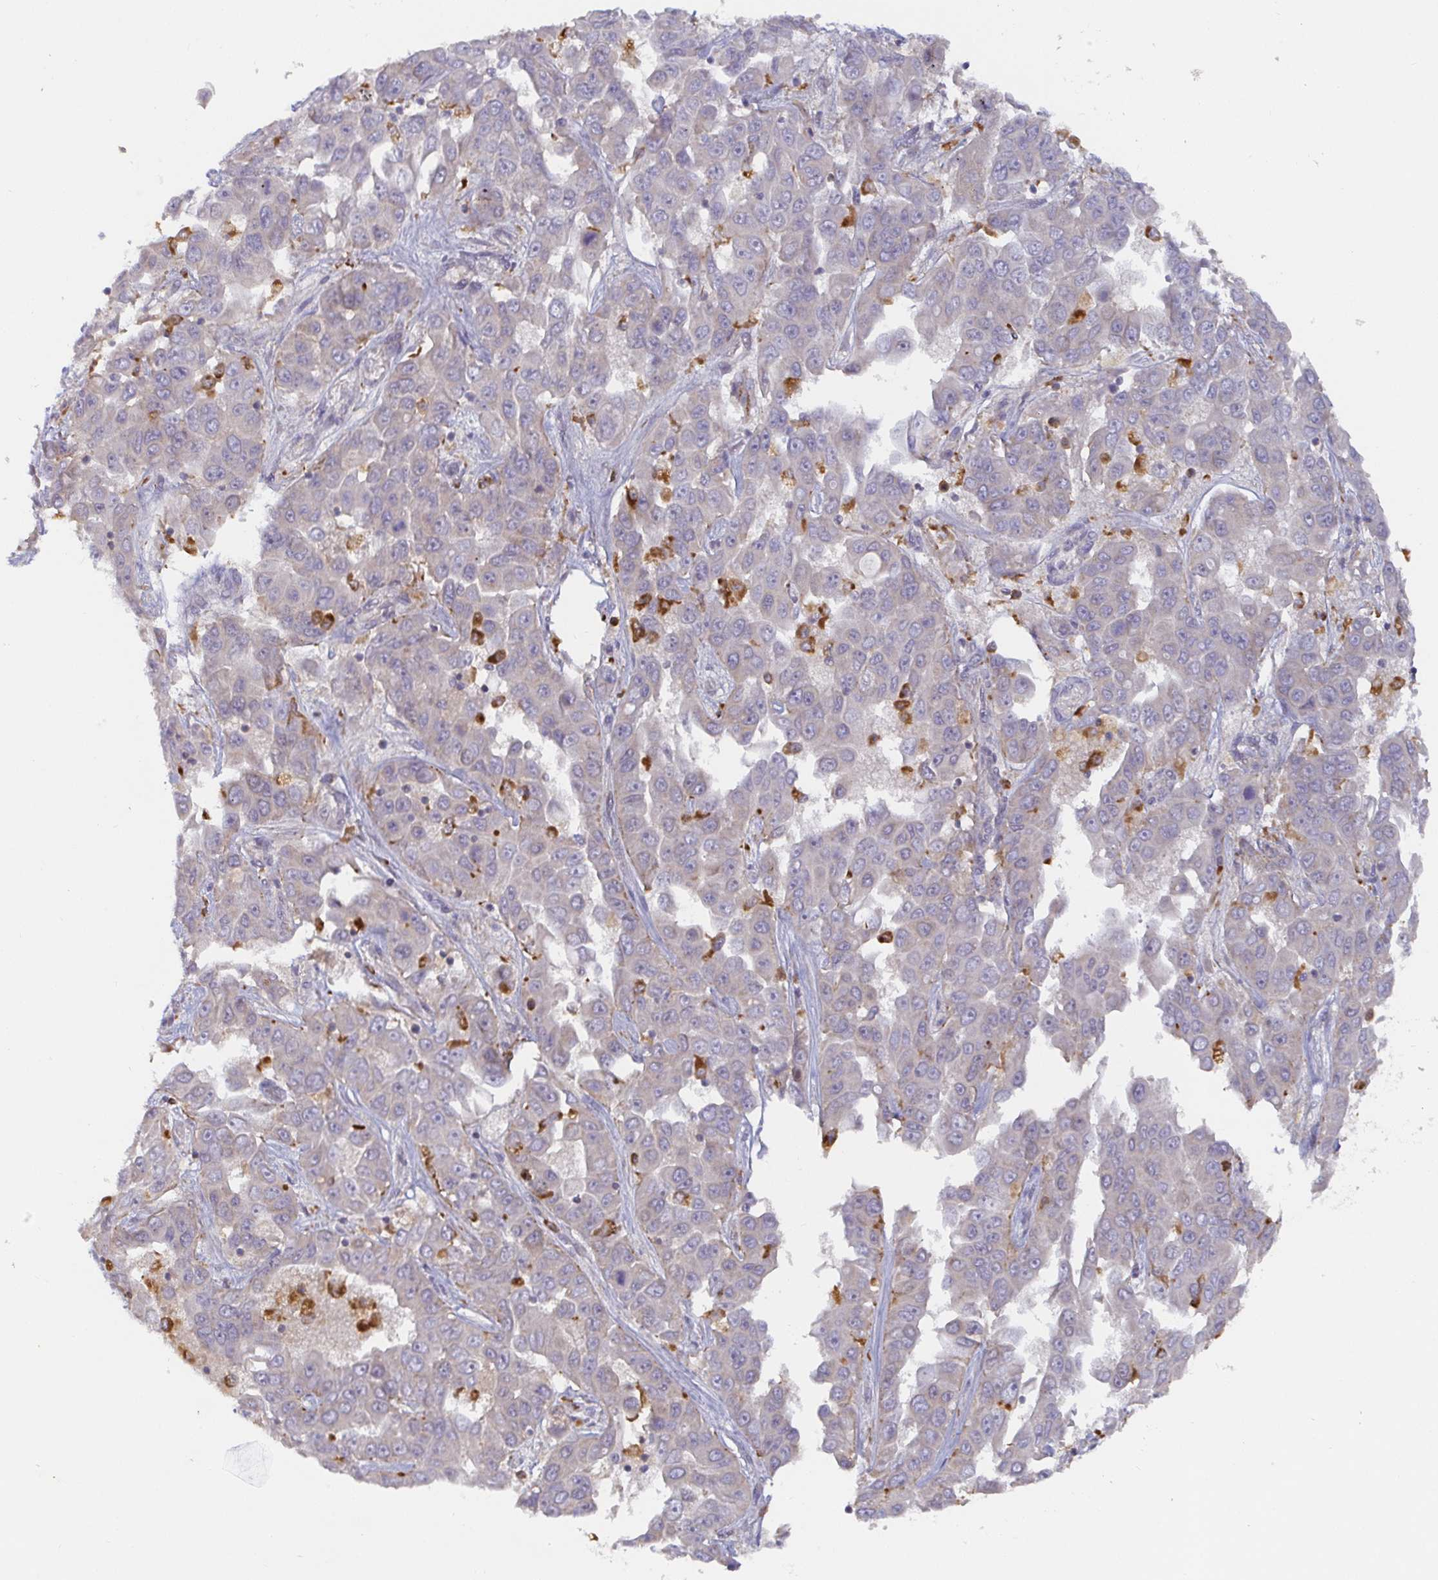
{"staining": {"intensity": "negative", "quantity": "none", "location": "none"}, "tissue": "liver cancer", "cell_type": "Tumor cells", "image_type": "cancer", "snomed": [{"axis": "morphology", "description": "Cholangiocarcinoma"}, {"axis": "topography", "description": "Liver"}], "caption": "There is no significant staining in tumor cells of liver cholangiocarcinoma. (DAB immunohistochemistry visualized using brightfield microscopy, high magnification).", "gene": "CDH18", "patient": {"sex": "female", "age": 52}}